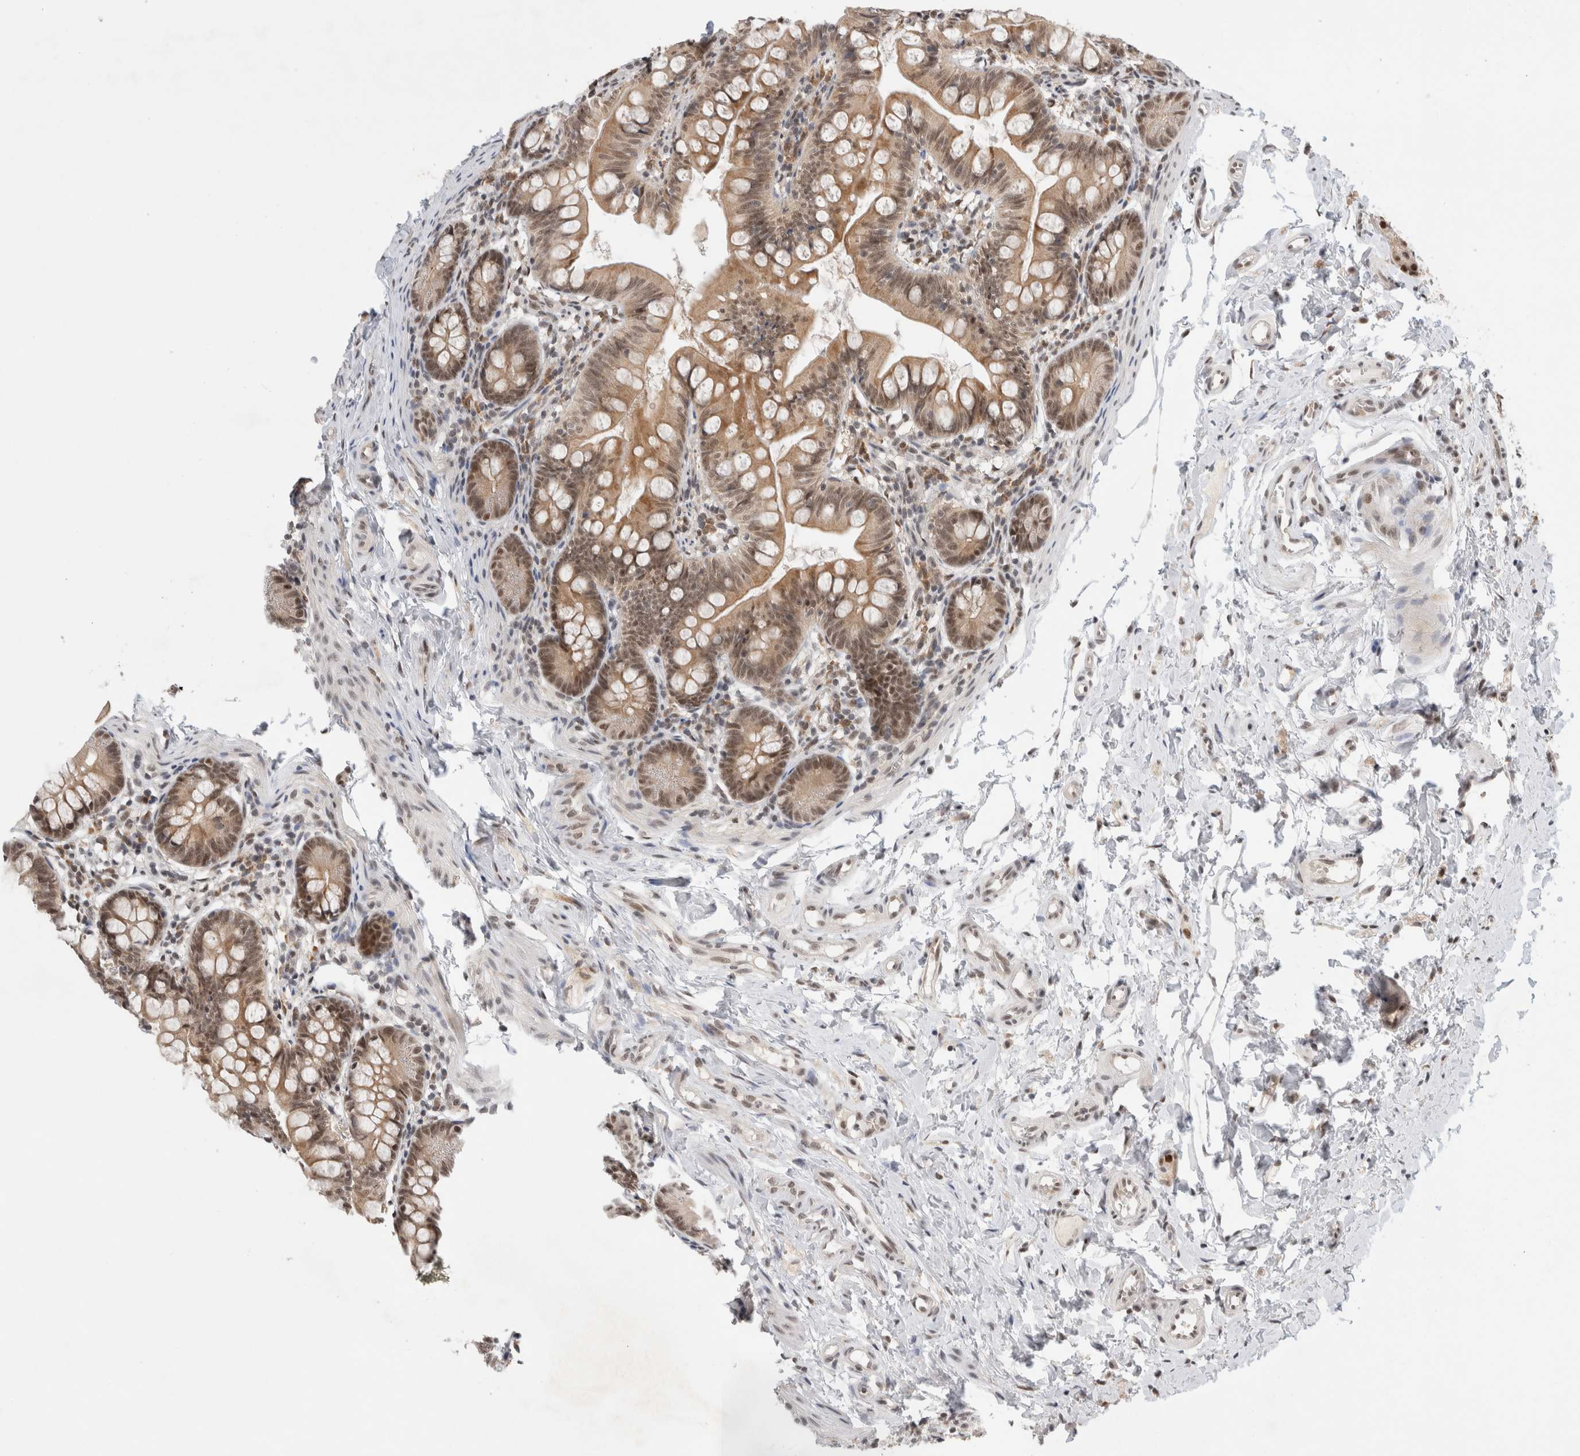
{"staining": {"intensity": "moderate", "quantity": ">75%", "location": "cytoplasmic/membranous,nuclear"}, "tissue": "small intestine", "cell_type": "Glandular cells", "image_type": "normal", "snomed": [{"axis": "morphology", "description": "Normal tissue, NOS"}, {"axis": "topography", "description": "Small intestine"}], "caption": "Immunohistochemistry (IHC) histopathology image of unremarkable small intestine stained for a protein (brown), which displays medium levels of moderate cytoplasmic/membranous,nuclear staining in about >75% of glandular cells.", "gene": "NCAPG2", "patient": {"sex": "male", "age": 7}}